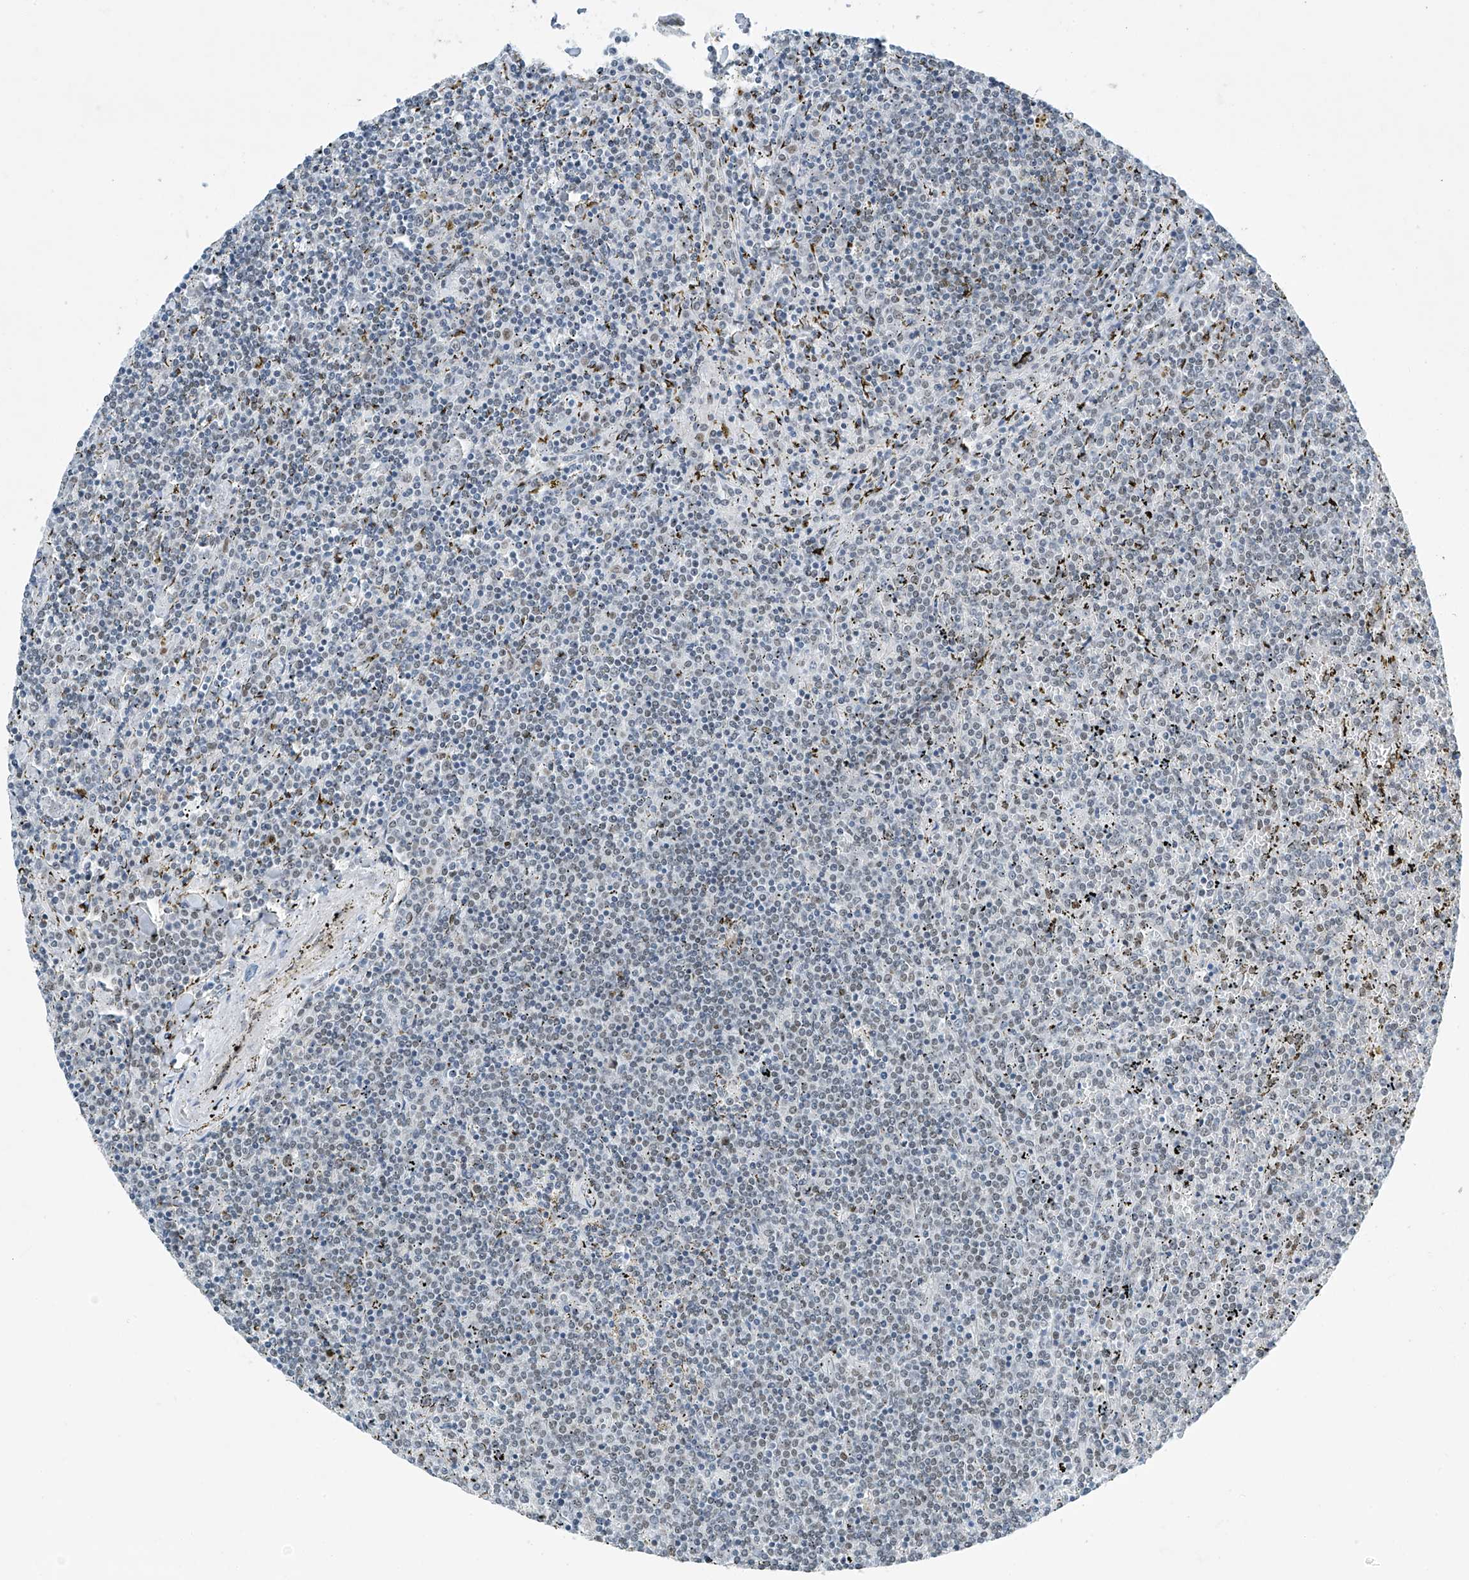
{"staining": {"intensity": "negative", "quantity": "none", "location": "none"}, "tissue": "lymphoma", "cell_type": "Tumor cells", "image_type": "cancer", "snomed": [{"axis": "morphology", "description": "Malignant lymphoma, non-Hodgkin's type, Low grade"}, {"axis": "topography", "description": "Spleen"}], "caption": "Tumor cells show no significant protein staining in lymphoma. The staining is performed using DAB (3,3'-diaminobenzidine) brown chromogen with nuclei counter-stained in using hematoxylin.", "gene": "TAF8", "patient": {"sex": "female", "age": 19}}